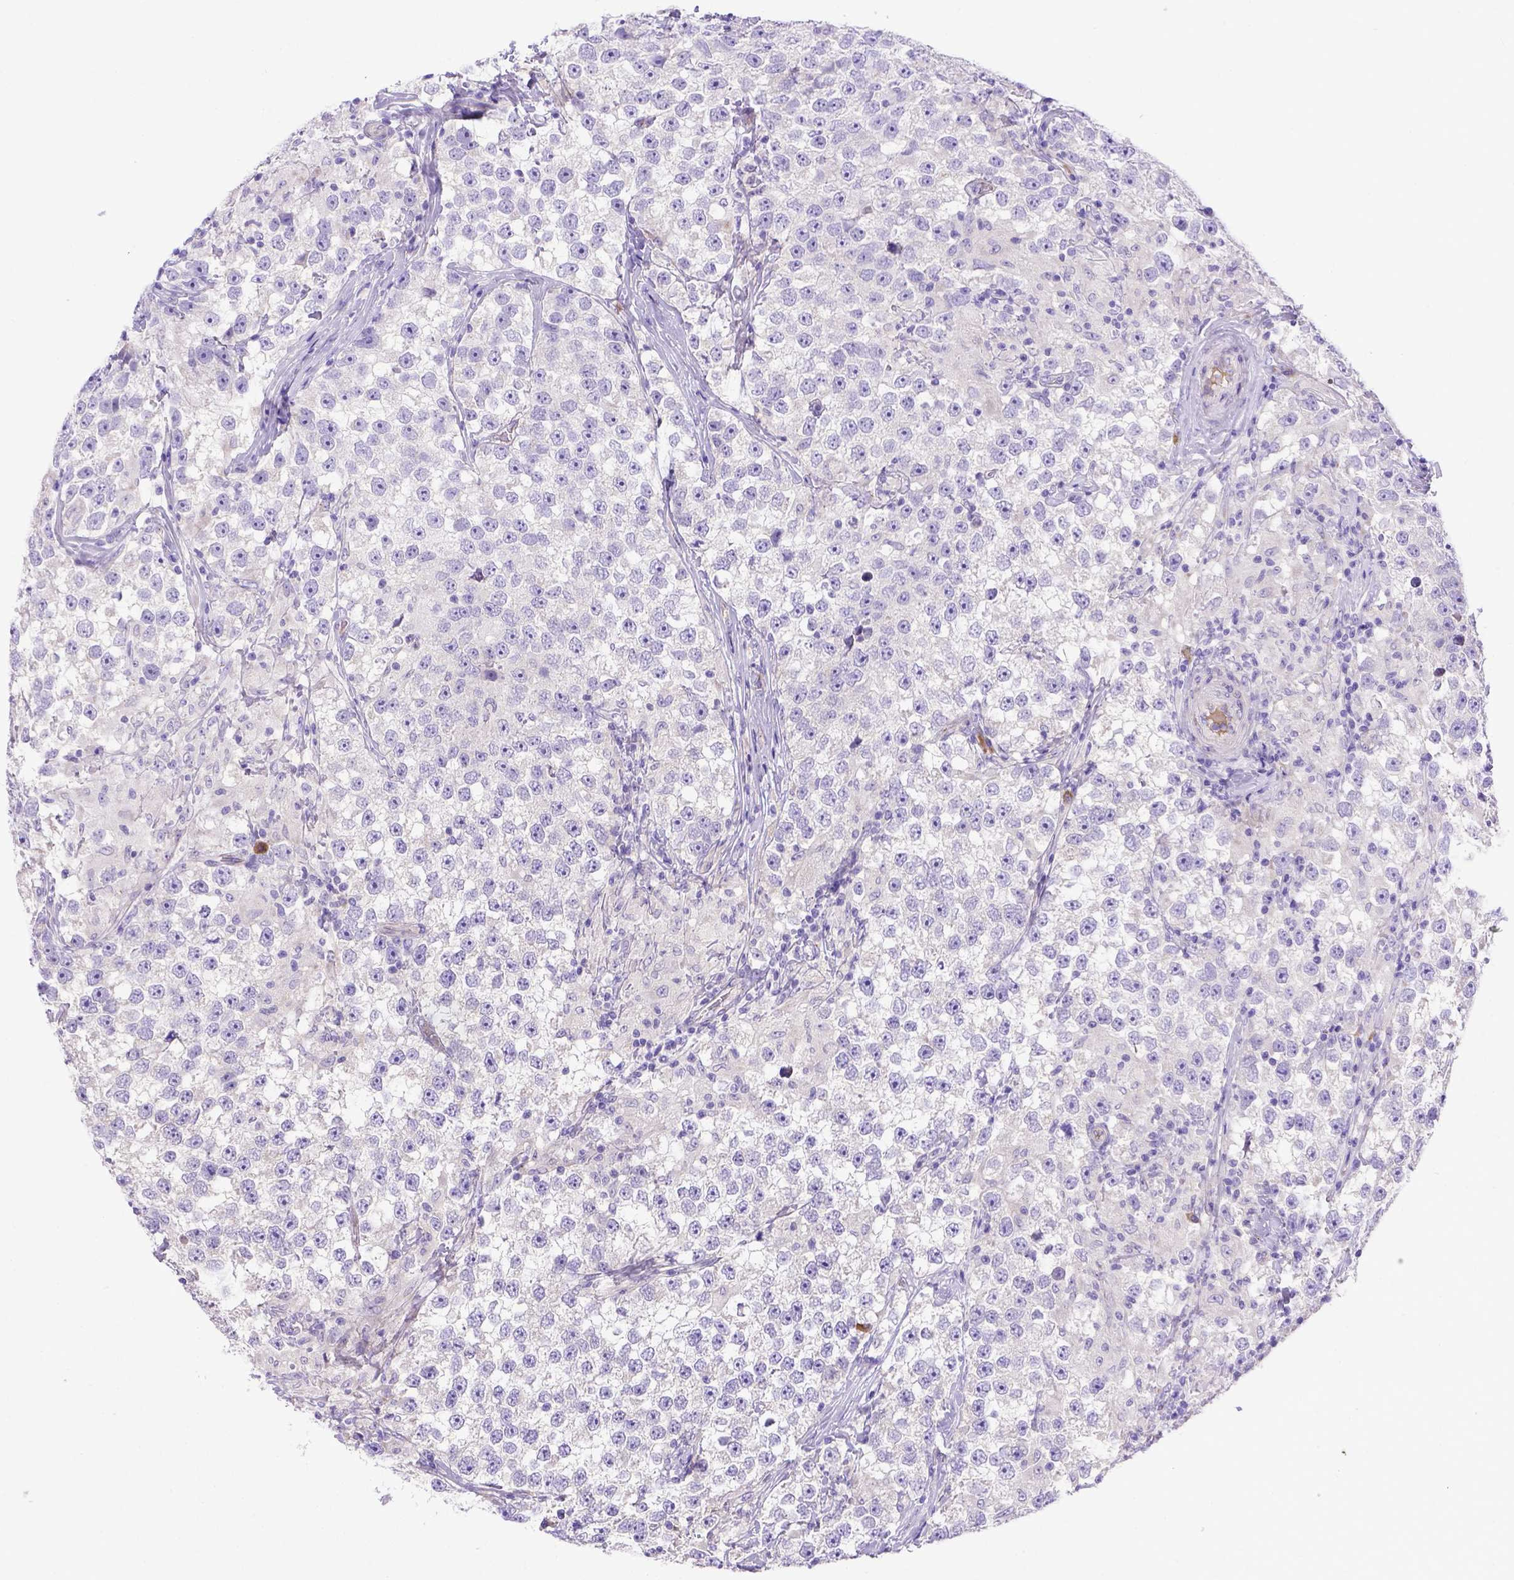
{"staining": {"intensity": "negative", "quantity": "none", "location": "none"}, "tissue": "testis cancer", "cell_type": "Tumor cells", "image_type": "cancer", "snomed": [{"axis": "morphology", "description": "Seminoma, NOS"}, {"axis": "topography", "description": "Testis"}], "caption": "DAB immunohistochemical staining of human testis cancer (seminoma) demonstrates no significant expression in tumor cells.", "gene": "CFAP300", "patient": {"sex": "male", "age": 46}}